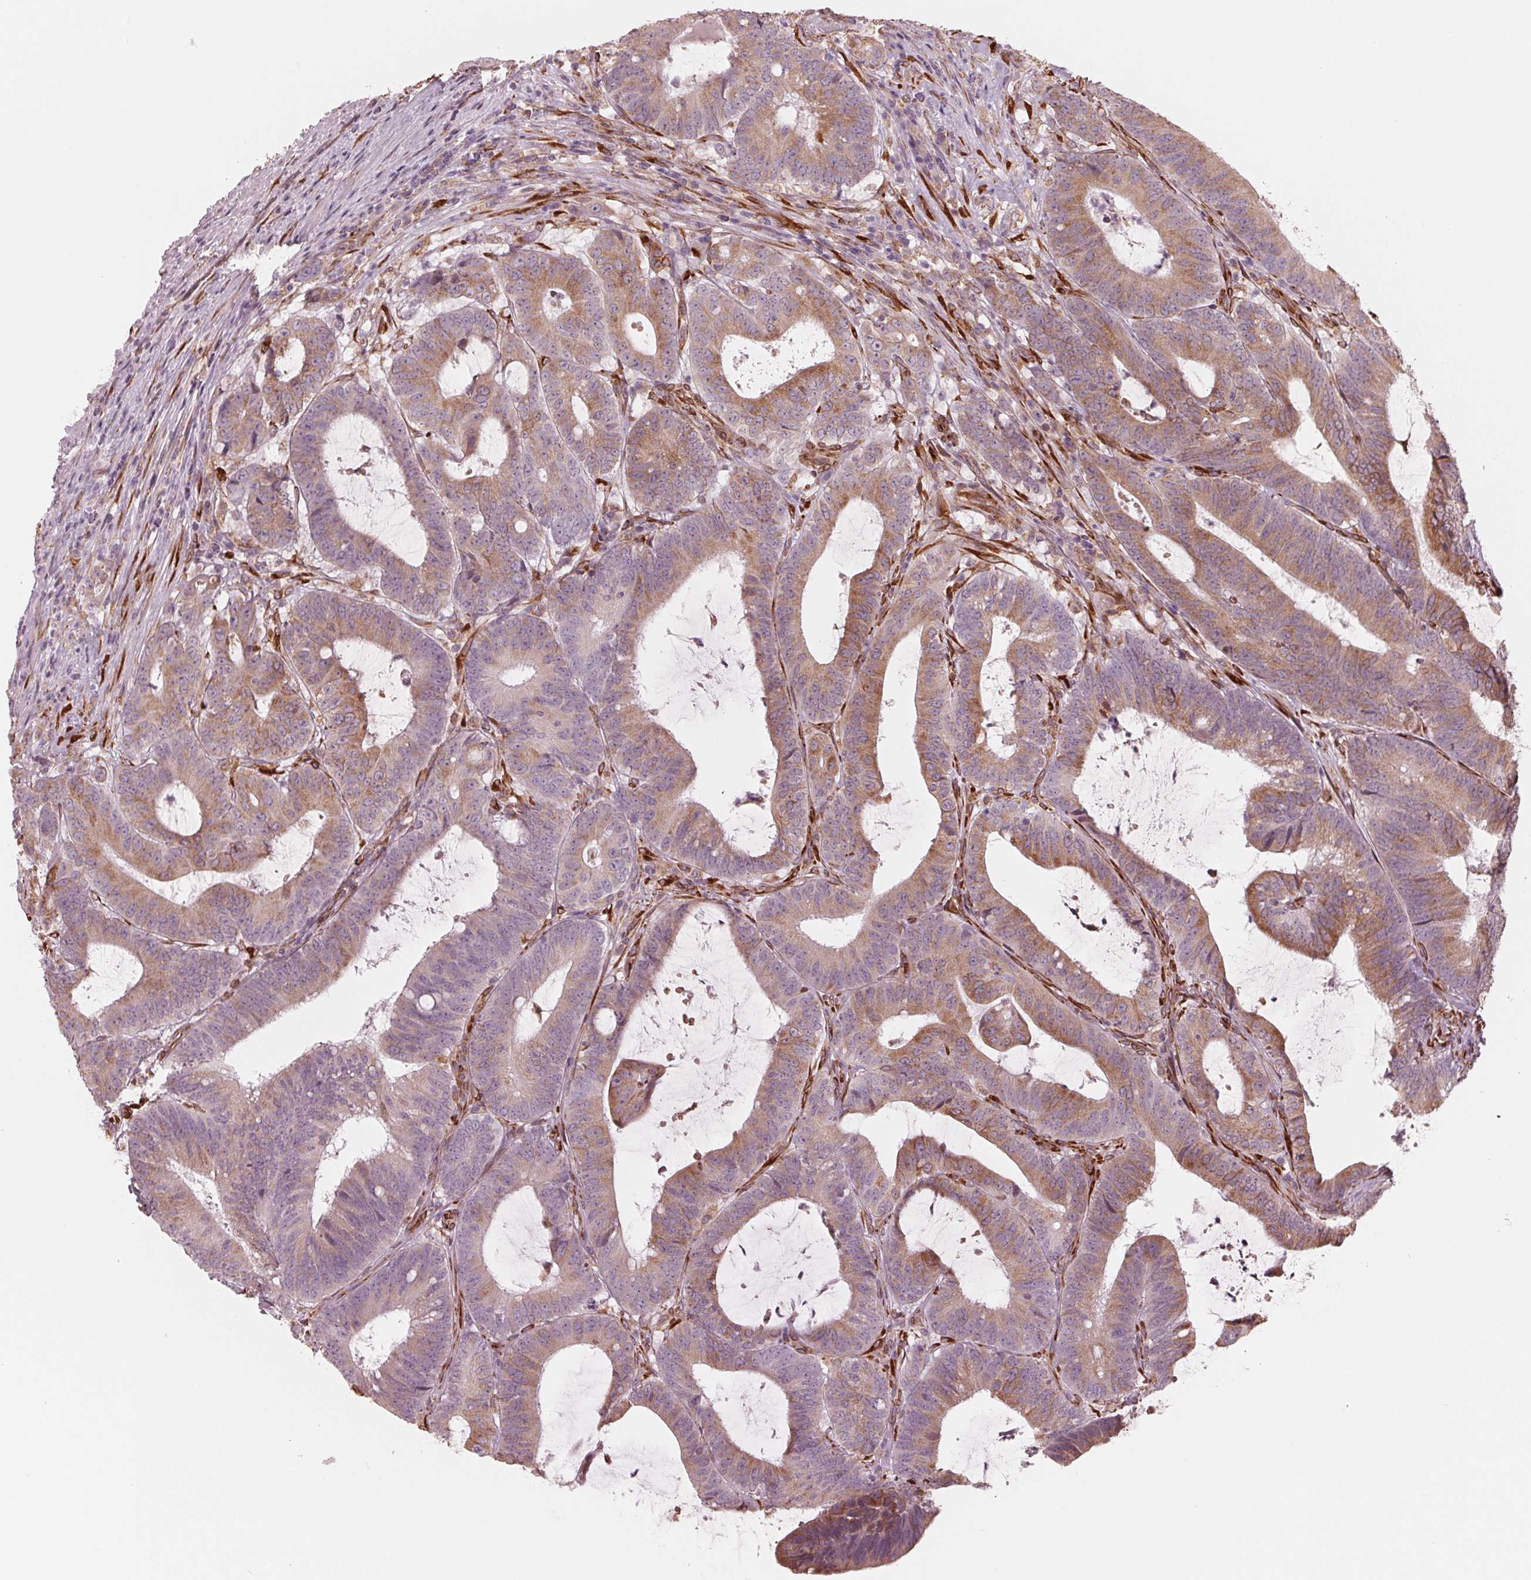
{"staining": {"intensity": "weak", "quantity": ">75%", "location": "cytoplasmic/membranous"}, "tissue": "colorectal cancer", "cell_type": "Tumor cells", "image_type": "cancer", "snomed": [{"axis": "morphology", "description": "Adenocarcinoma, NOS"}, {"axis": "topography", "description": "Colon"}], "caption": "Human colorectal cancer stained with a brown dye demonstrates weak cytoplasmic/membranous positive expression in approximately >75% of tumor cells.", "gene": "IKBIP", "patient": {"sex": "female", "age": 43}}